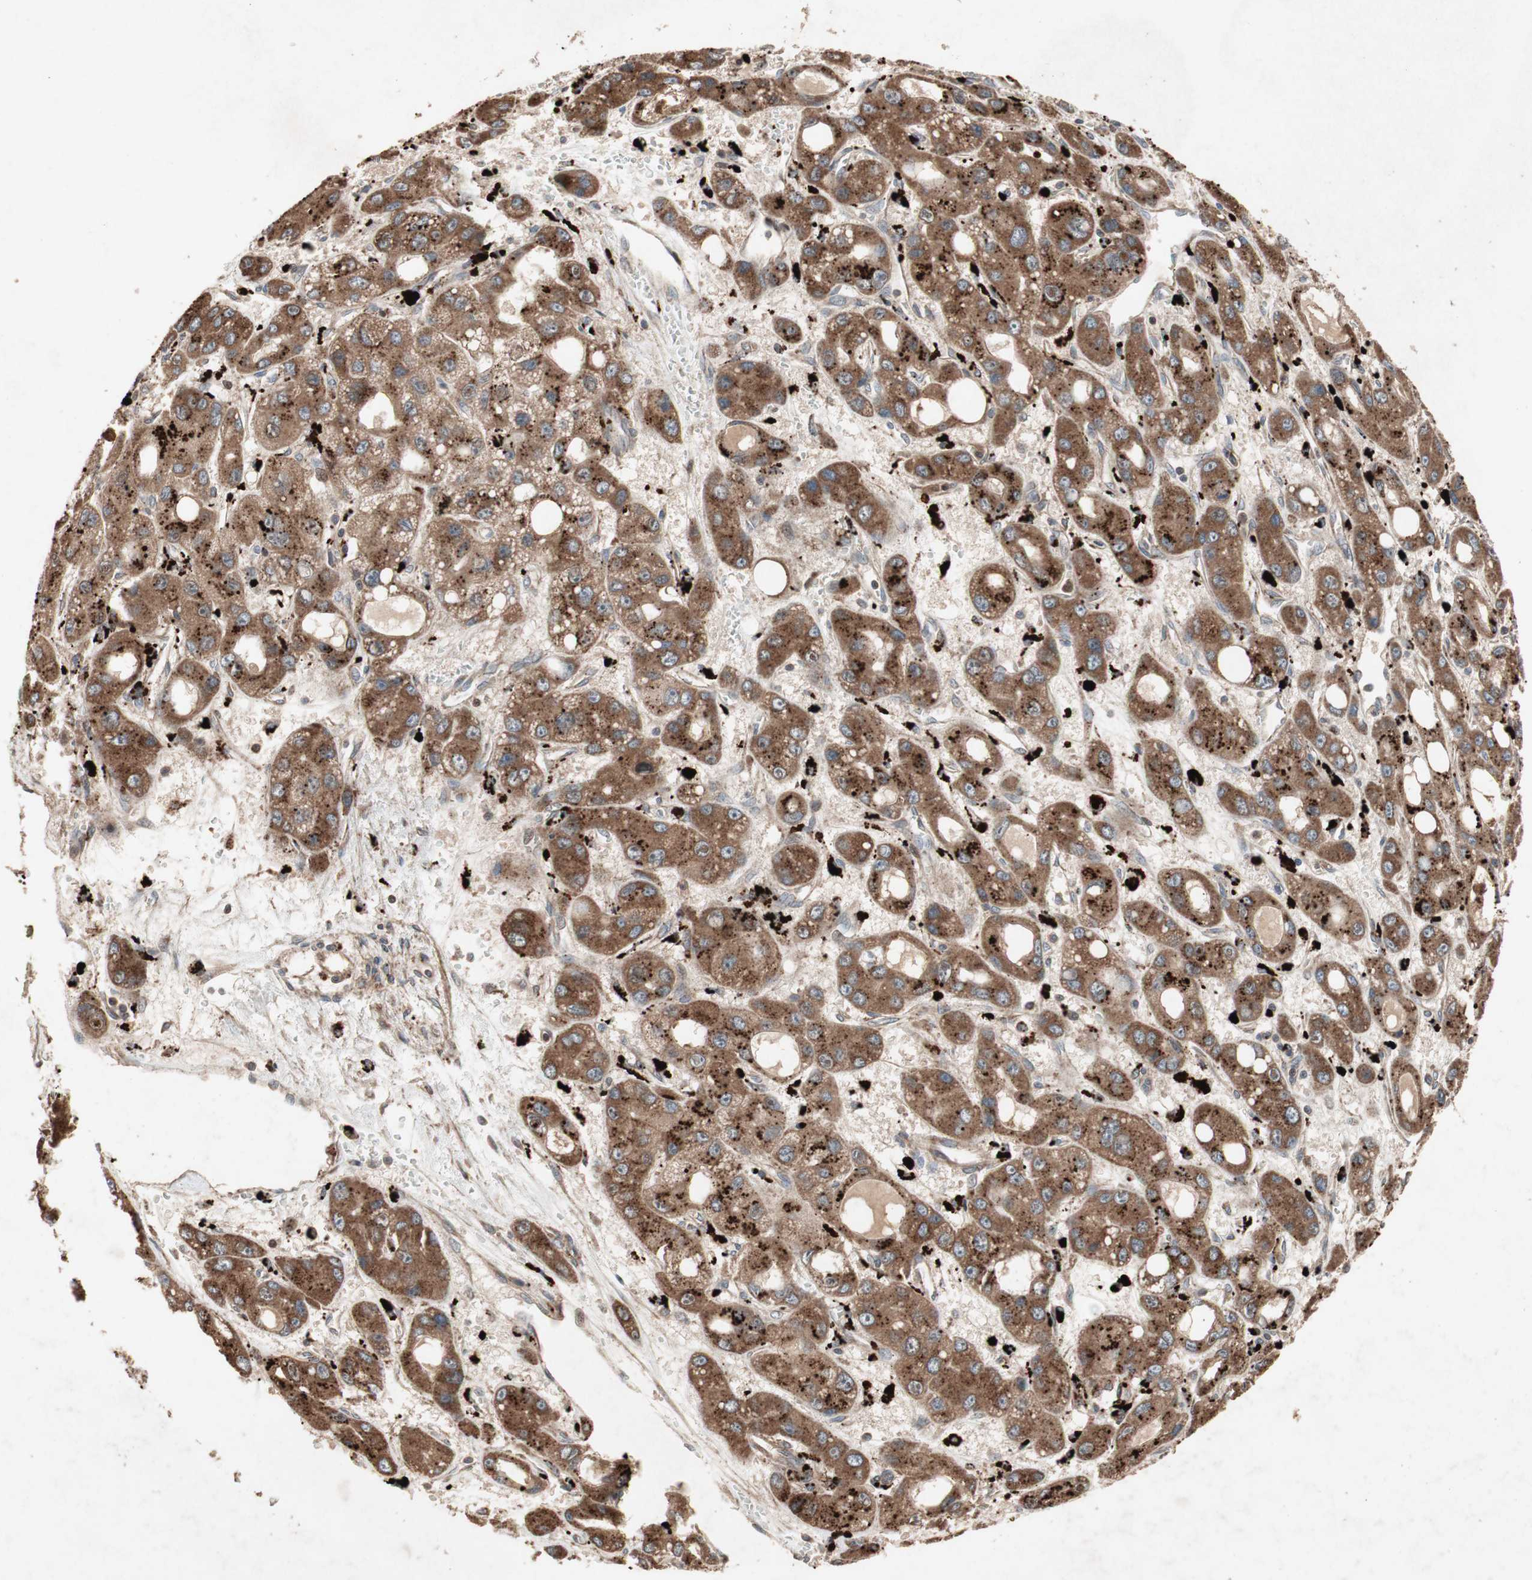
{"staining": {"intensity": "strong", "quantity": ">75%", "location": "cytoplasmic/membranous"}, "tissue": "liver cancer", "cell_type": "Tumor cells", "image_type": "cancer", "snomed": [{"axis": "morphology", "description": "Carcinoma, Hepatocellular, NOS"}, {"axis": "topography", "description": "Liver"}], "caption": "This photomicrograph displays liver cancer stained with IHC to label a protein in brown. The cytoplasmic/membranous of tumor cells show strong positivity for the protein. Nuclei are counter-stained blue.", "gene": "RAB1A", "patient": {"sex": "male", "age": 55}}